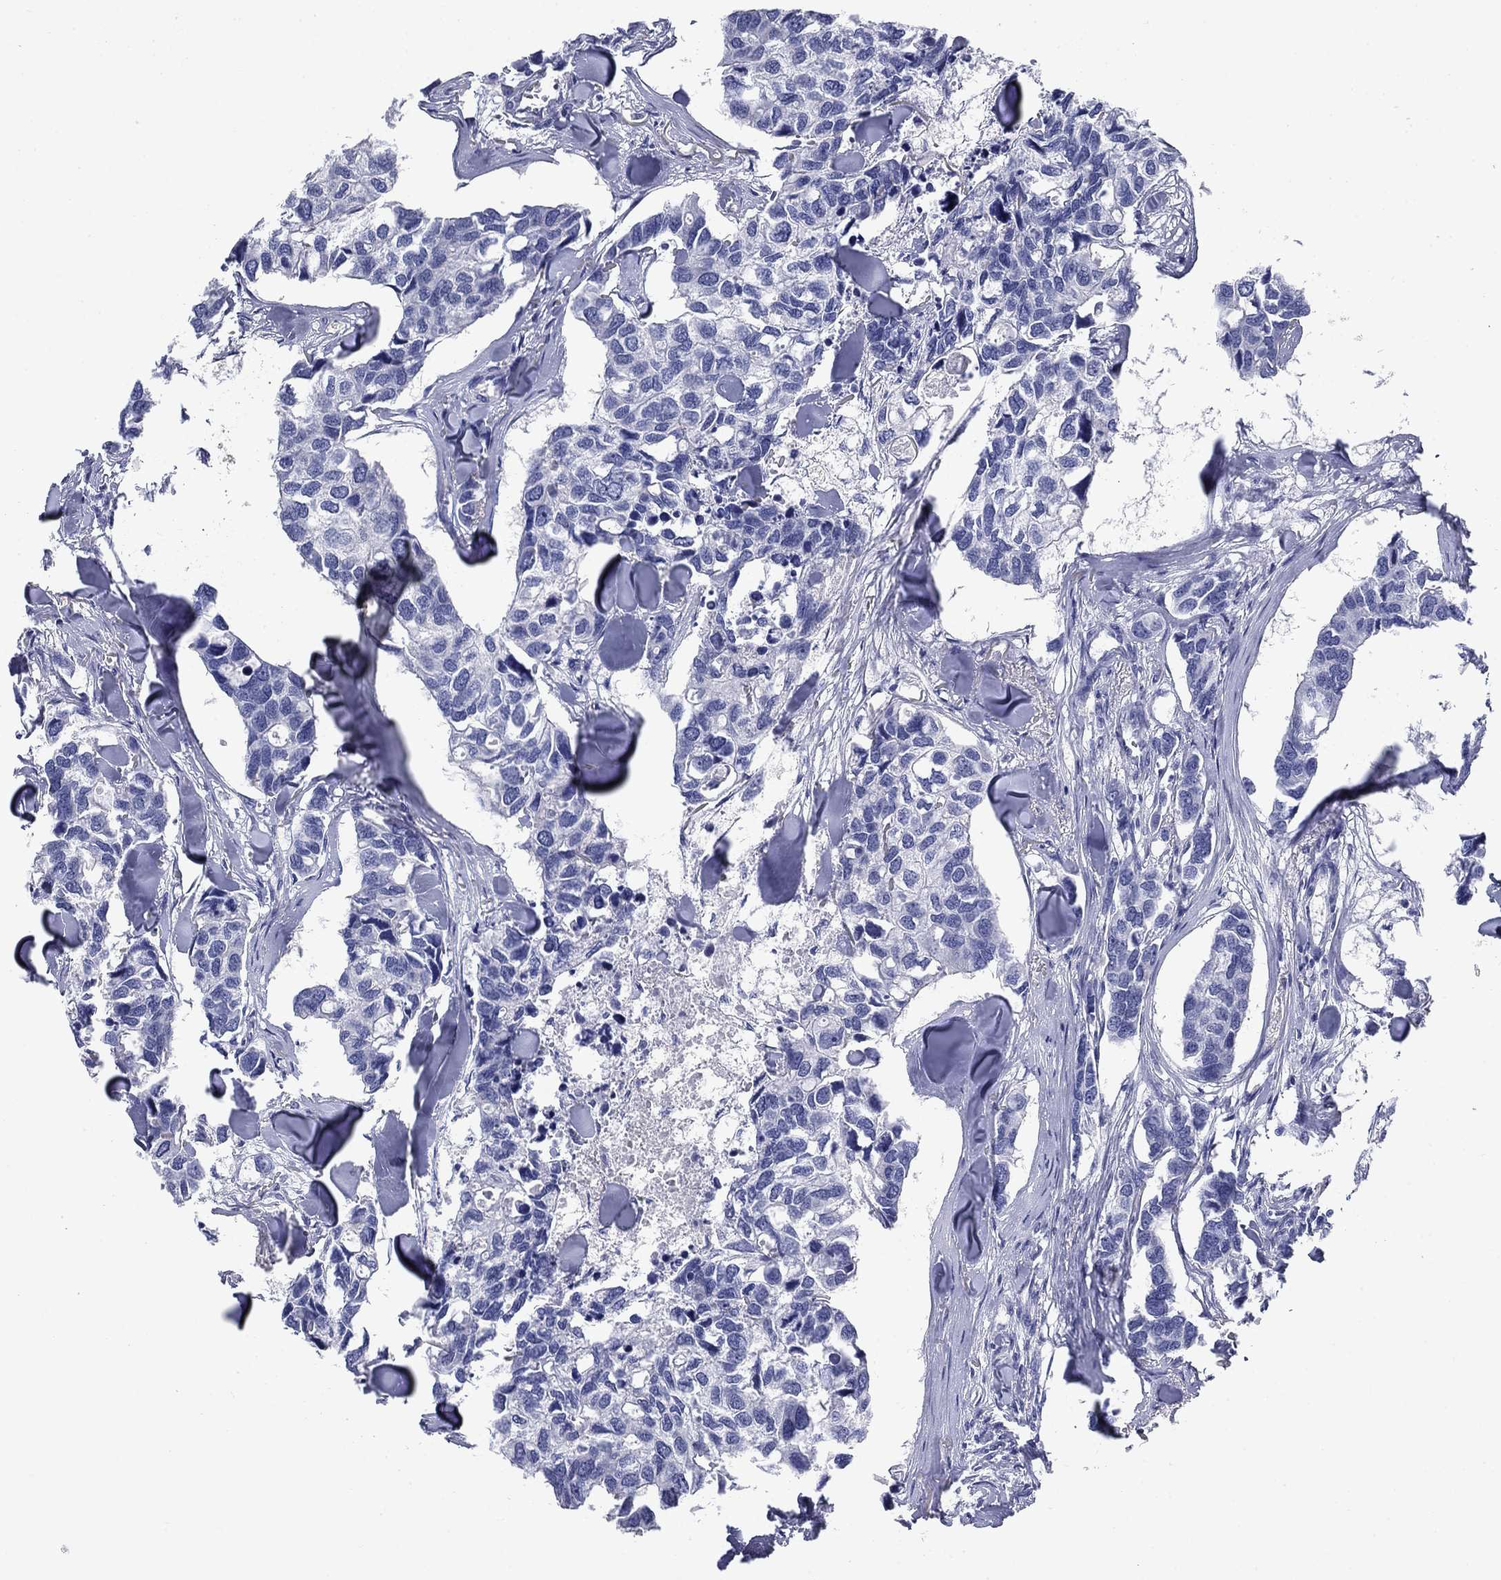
{"staining": {"intensity": "negative", "quantity": "none", "location": "none"}, "tissue": "breast cancer", "cell_type": "Tumor cells", "image_type": "cancer", "snomed": [{"axis": "morphology", "description": "Duct carcinoma"}, {"axis": "topography", "description": "Breast"}], "caption": "Immunohistochemical staining of breast cancer displays no significant positivity in tumor cells.", "gene": "PRKCG", "patient": {"sex": "female", "age": 83}}